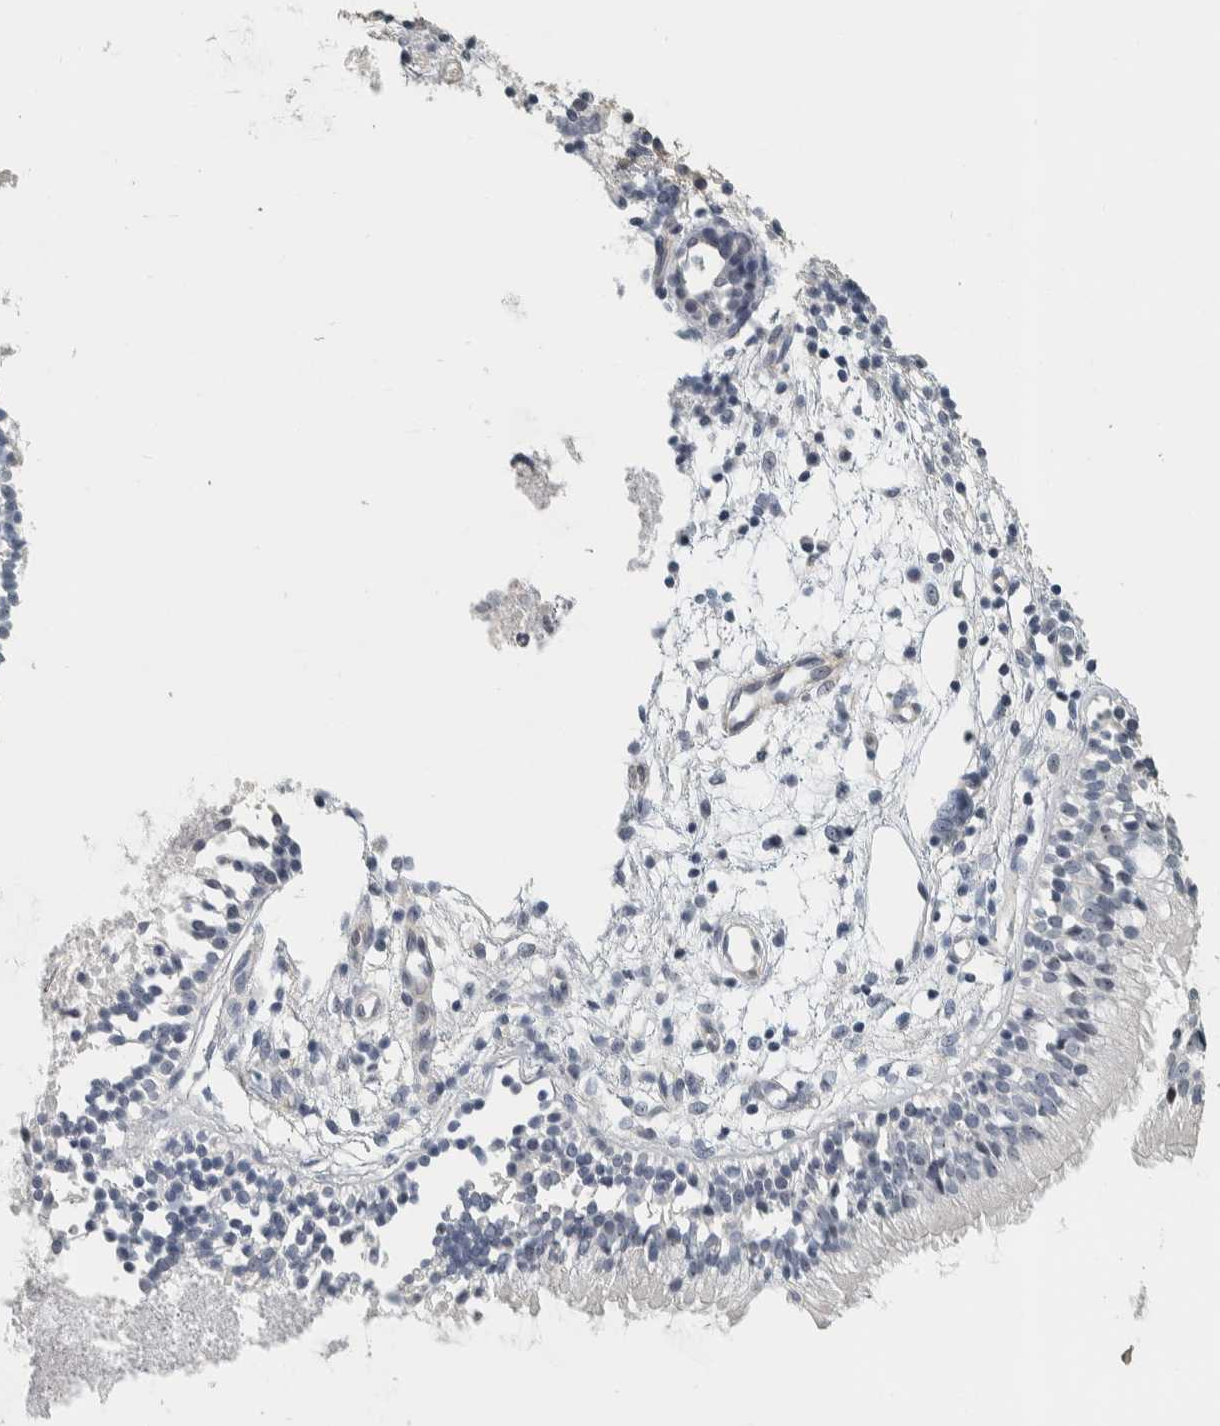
{"staining": {"intensity": "negative", "quantity": "none", "location": "none"}, "tissue": "nasopharynx", "cell_type": "Respiratory epithelial cells", "image_type": "normal", "snomed": [{"axis": "morphology", "description": "Normal tissue, NOS"}, {"axis": "topography", "description": "Nasopharynx"}], "caption": "An IHC micrograph of unremarkable nasopharynx is shown. There is no staining in respiratory epithelial cells of nasopharynx. The staining is performed using DAB (3,3'-diaminobenzidine) brown chromogen with nuclei counter-stained in using hematoxylin.", "gene": "DCAF10", "patient": {"sex": "male", "age": 21}}